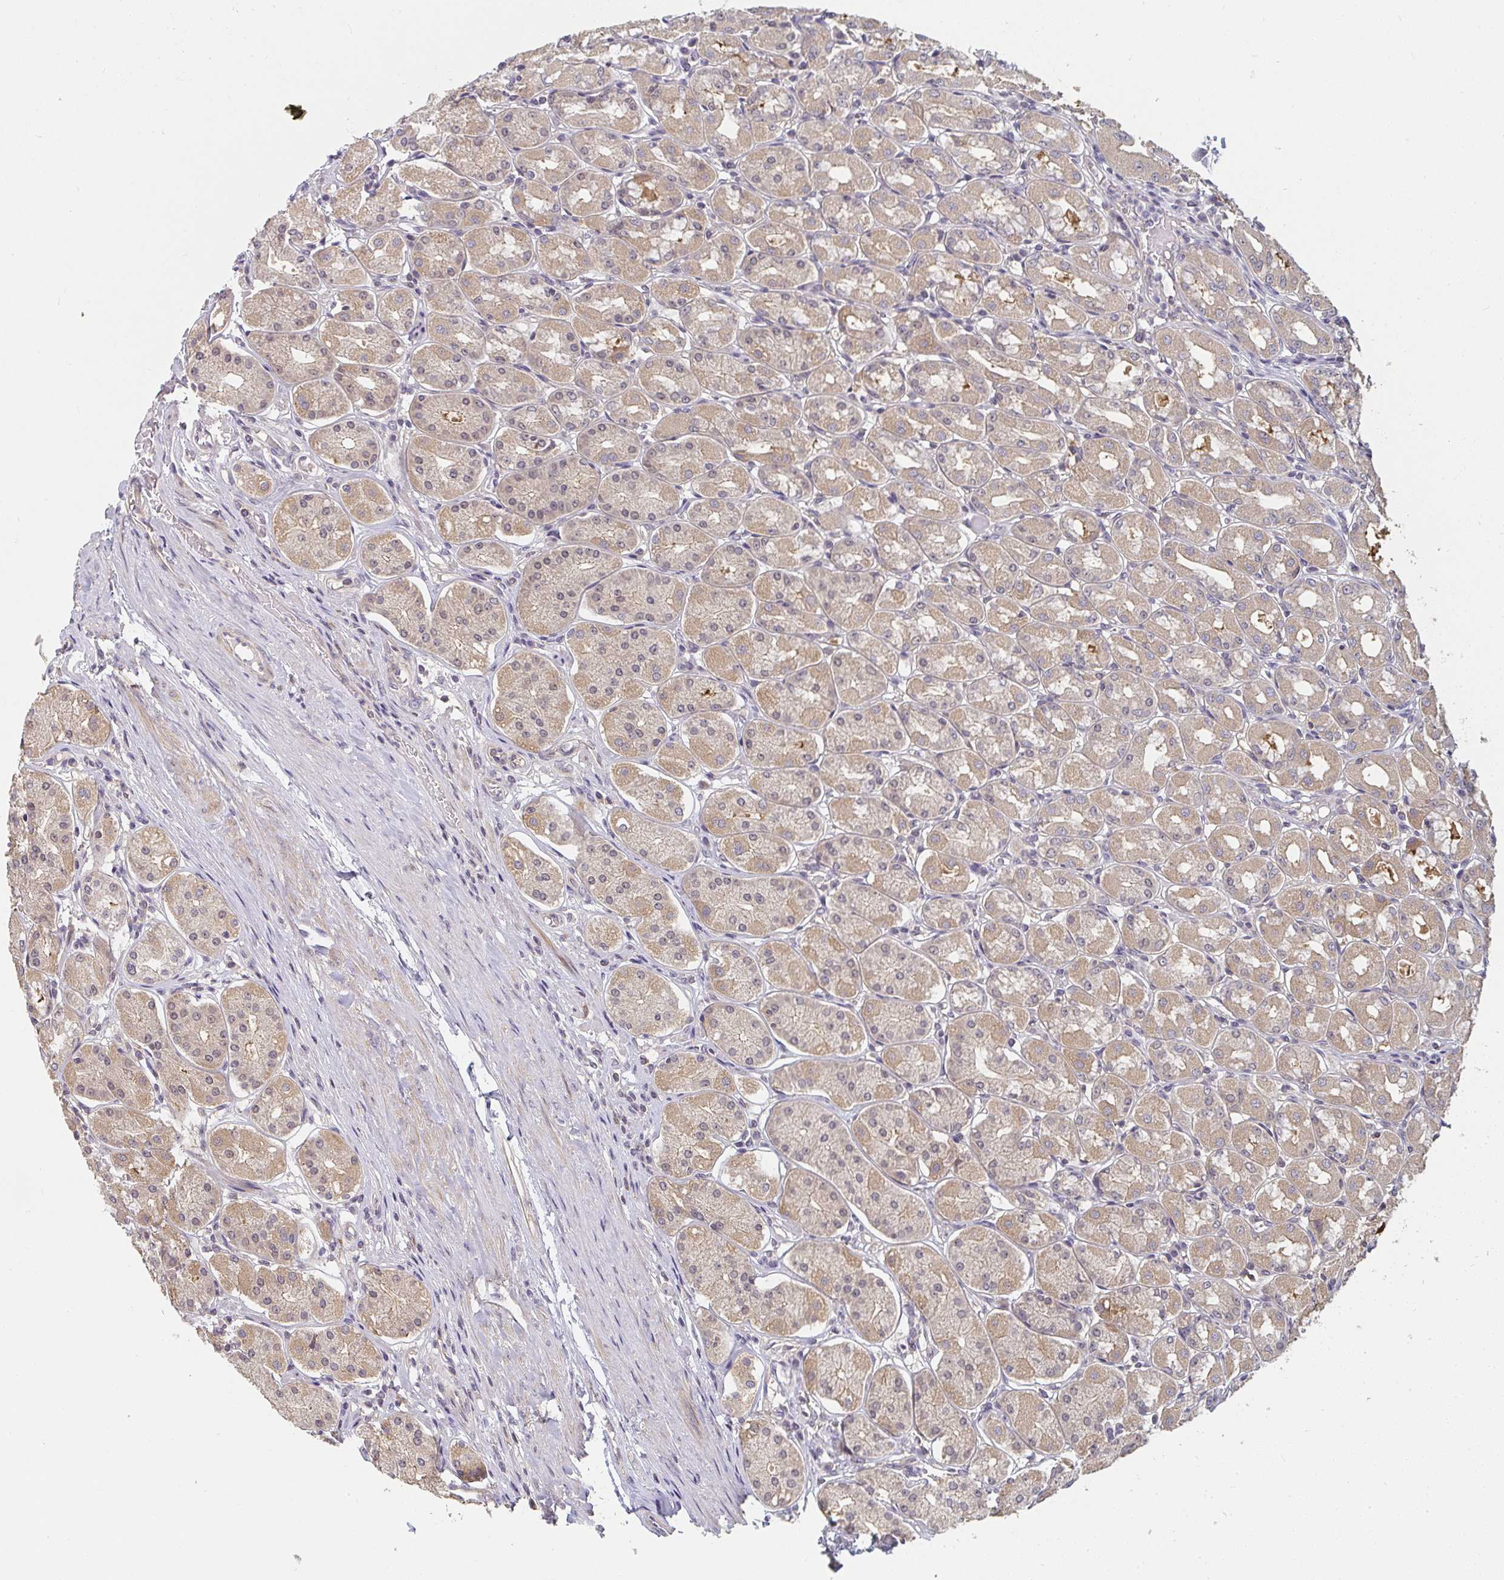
{"staining": {"intensity": "moderate", "quantity": "25%-75%", "location": "cytoplasmic/membranous"}, "tissue": "stomach", "cell_type": "Glandular cells", "image_type": "normal", "snomed": [{"axis": "morphology", "description": "Normal tissue, NOS"}, {"axis": "topography", "description": "Stomach"}, {"axis": "topography", "description": "Stomach, lower"}], "caption": "A brown stain shows moderate cytoplasmic/membranous positivity of a protein in glandular cells of normal human stomach. (DAB IHC with brightfield microscopy, high magnification).", "gene": "RANGRF", "patient": {"sex": "female", "age": 56}}